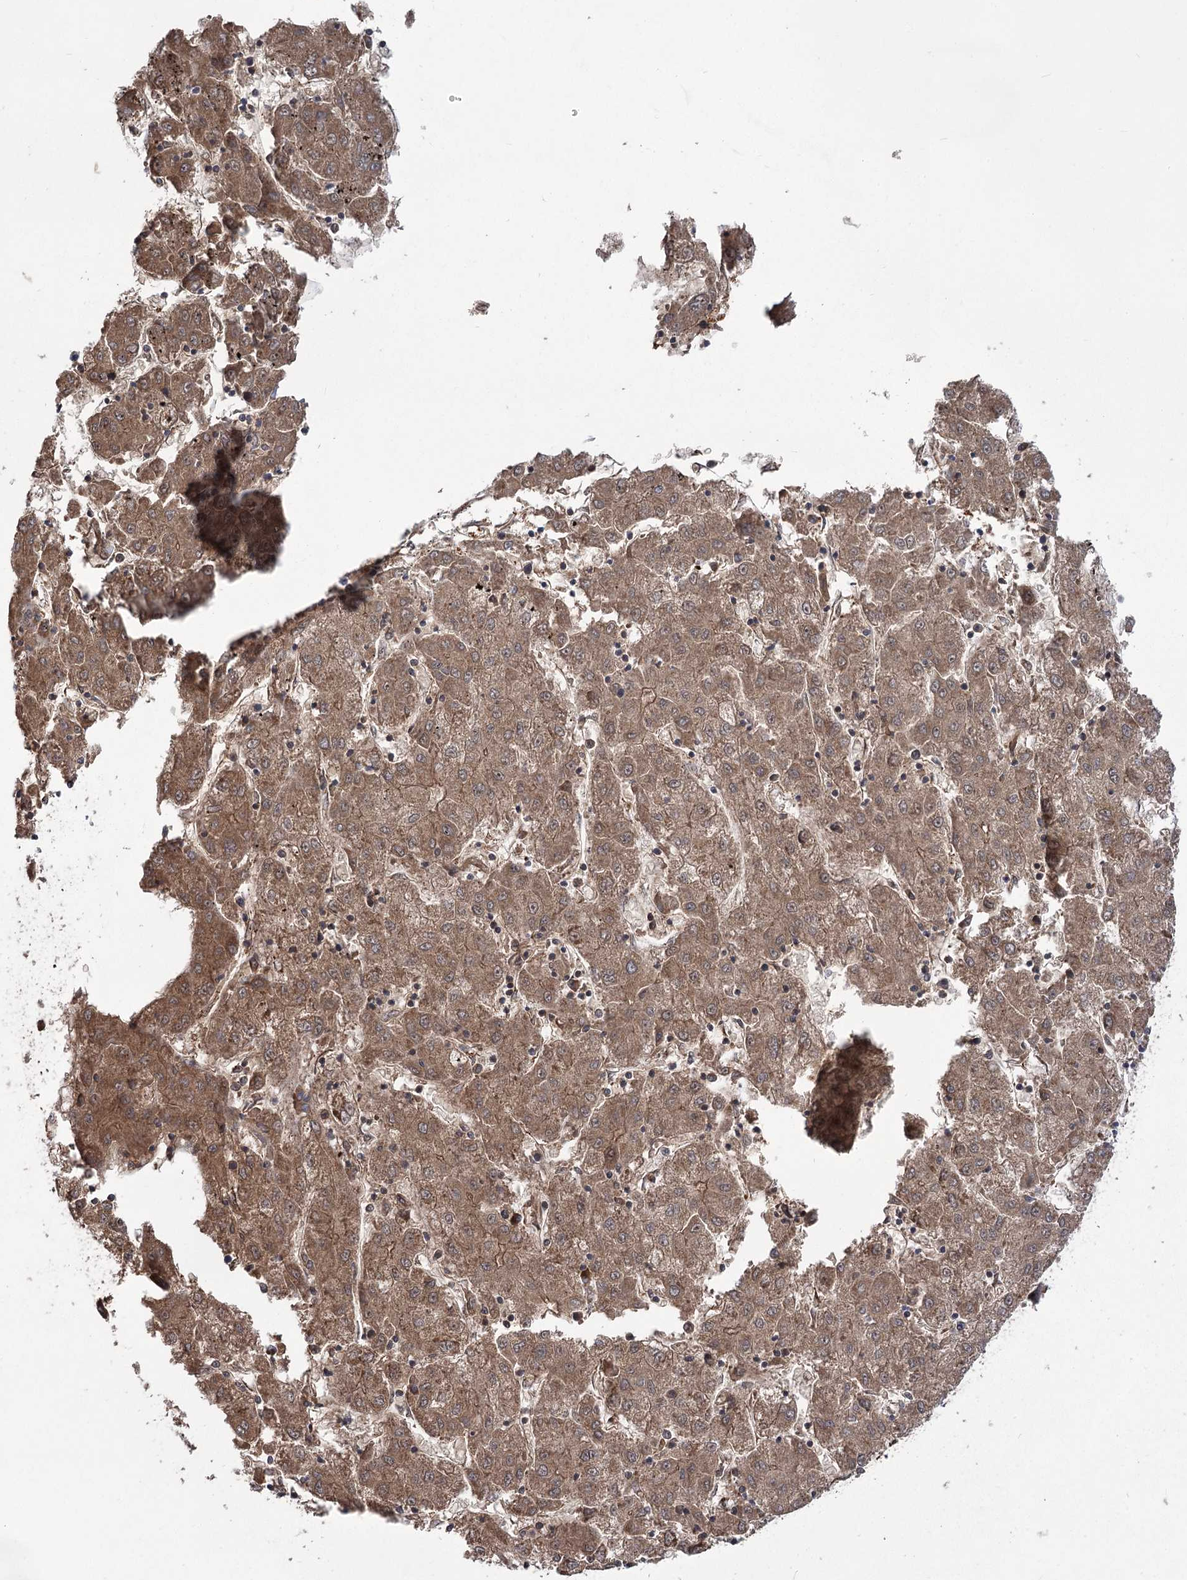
{"staining": {"intensity": "moderate", "quantity": ">75%", "location": "cytoplasmic/membranous"}, "tissue": "liver cancer", "cell_type": "Tumor cells", "image_type": "cancer", "snomed": [{"axis": "morphology", "description": "Carcinoma, Hepatocellular, NOS"}, {"axis": "topography", "description": "Liver"}], "caption": "There is medium levels of moderate cytoplasmic/membranous staining in tumor cells of hepatocellular carcinoma (liver), as demonstrated by immunohistochemical staining (brown color).", "gene": "CARD19", "patient": {"sex": "male", "age": 72}}